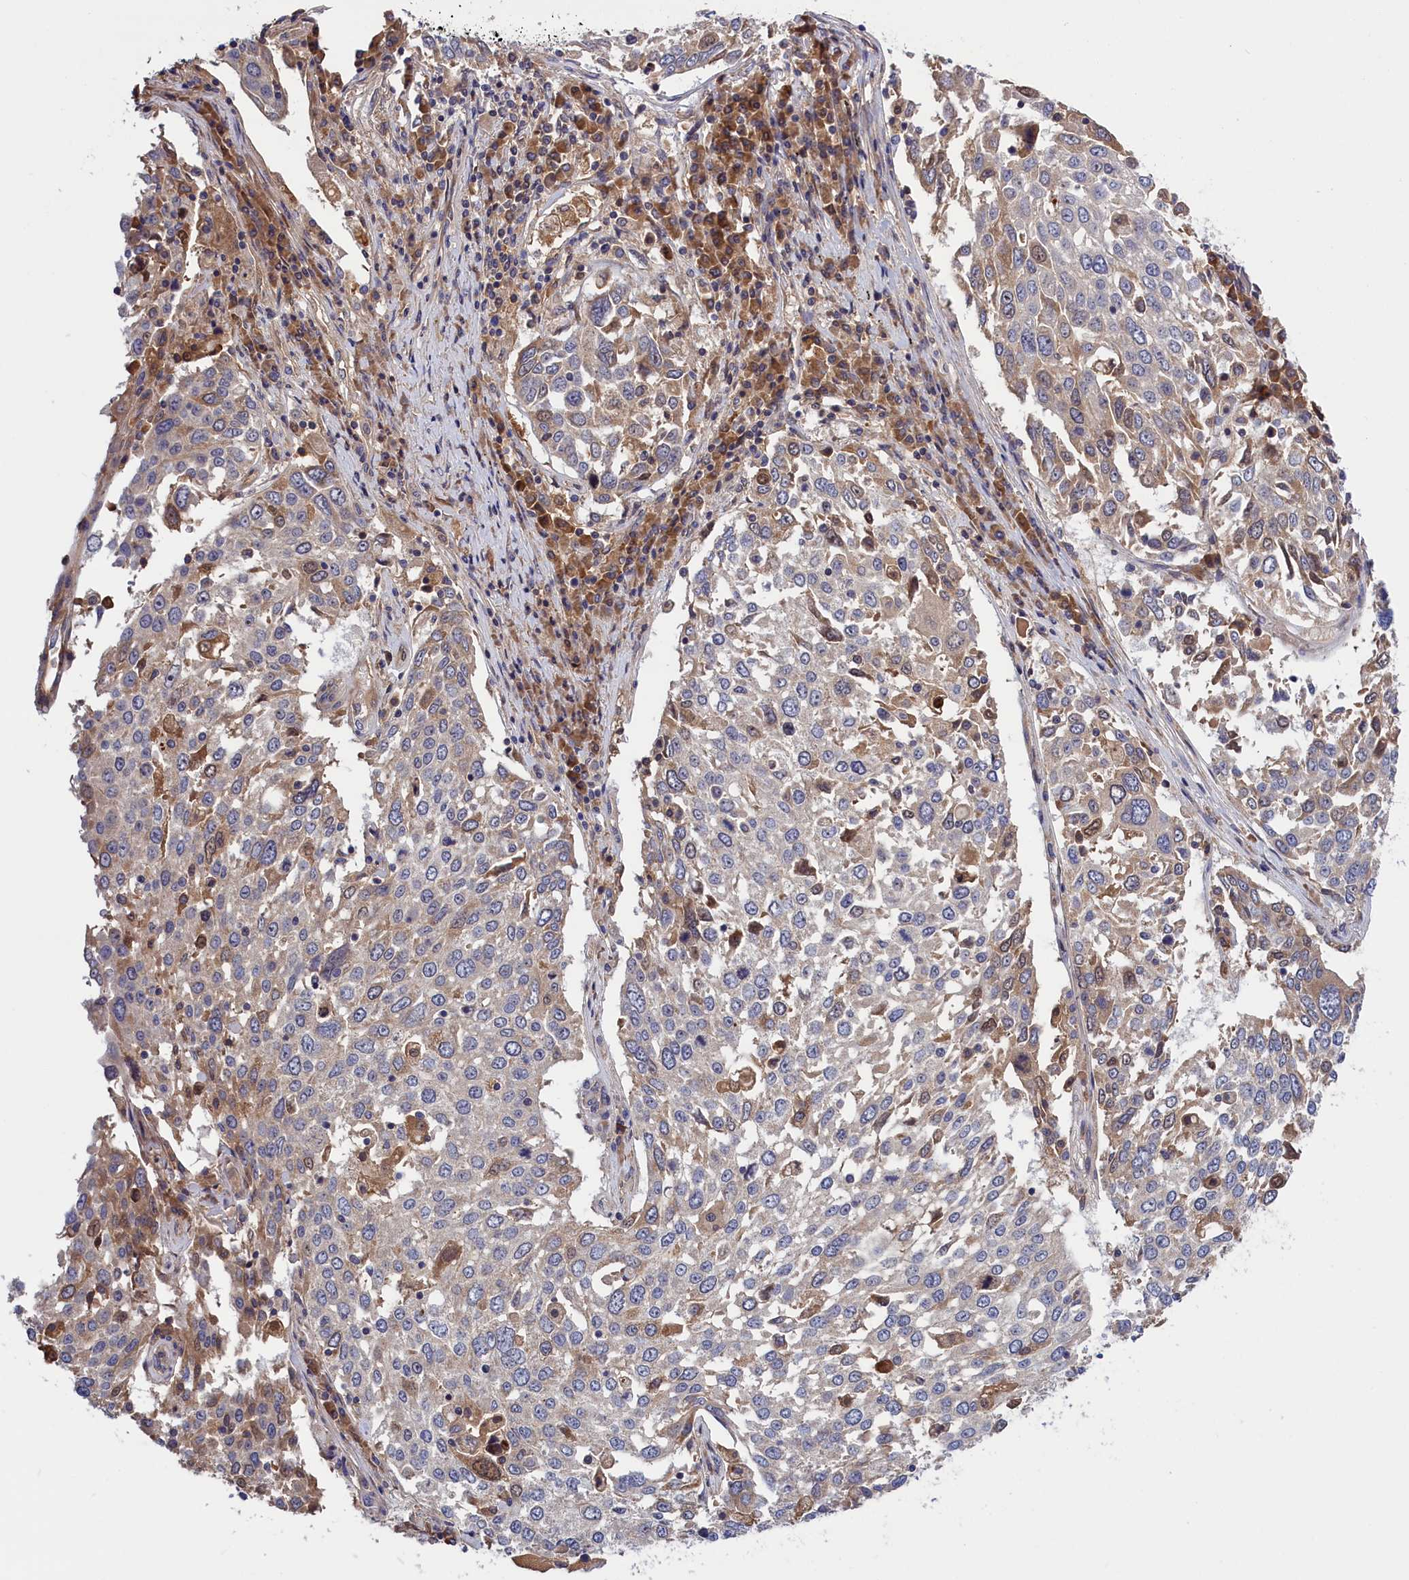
{"staining": {"intensity": "moderate", "quantity": "<25%", "location": "cytoplasmic/membranous"}, "tissue": "lung cancer", "cell_type": "Tumor cells", "image_type": "cancer", "snomed": [{"axis": "morphology", "description": "Squamous cell carcinoma, NOS"}, {"axis": "topography", "description": "Lung"}], "caption": "IHC micrograph of lung cancer (squamous cell carcinoma) stained for a protein (brown), which shows low levels of moderate cytoplasmic/membranous expression in approximately <25% of tumor cells.", "gene": "CRACD", "patient": {"sex": "male", "age": 65}}